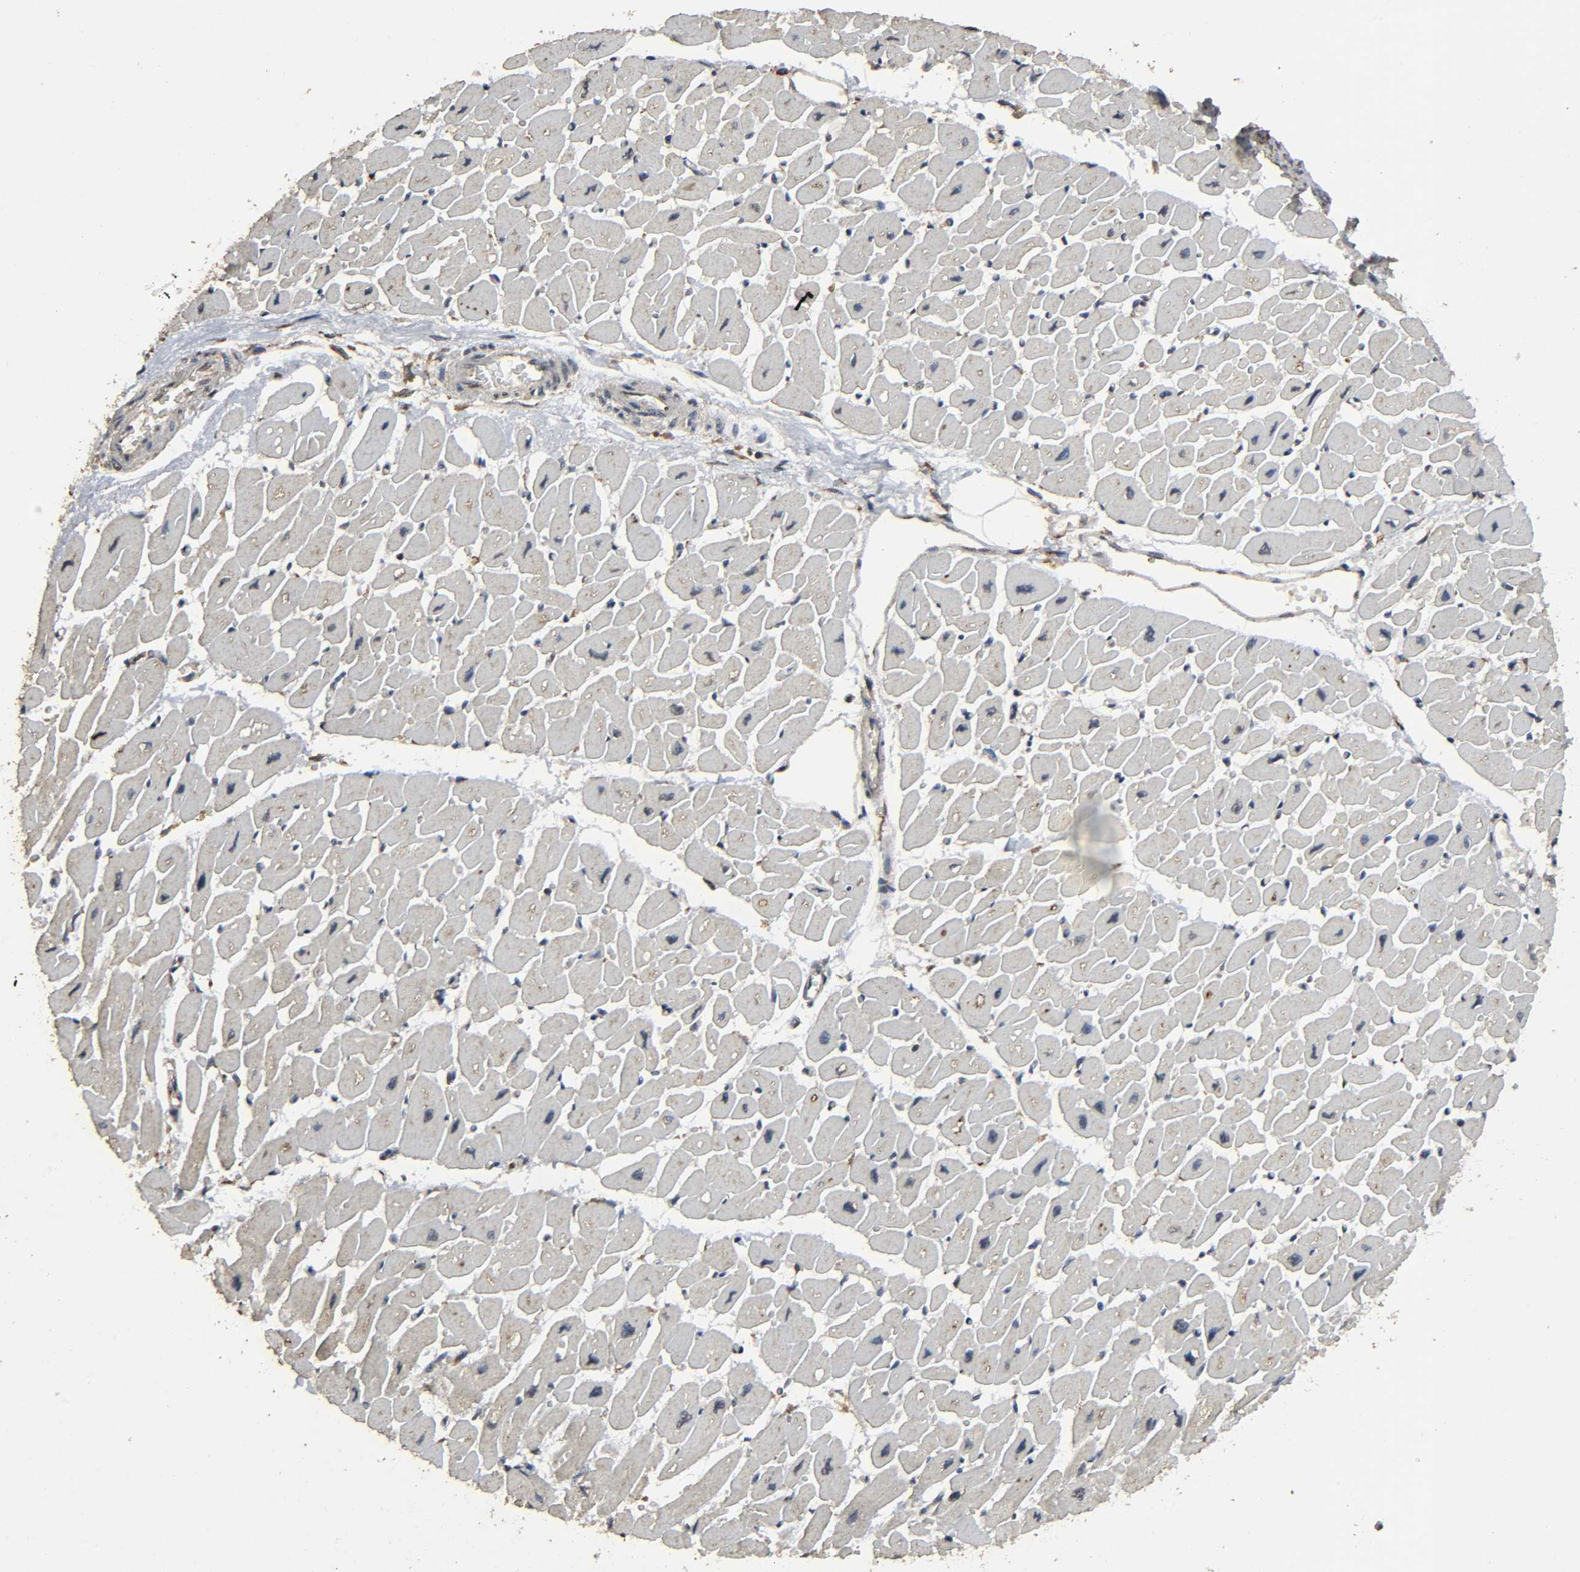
{"staining": {"intensity": "weak", "quantity": "<25%", "location": "cytoplasmic/membranous"}, "tissue": "heart muscle", "cell_type": "Cardiomyocytes", "image_type": "normal", "snomed": [{"axis": "morphology", "description": "Normal tissue, NOS"}, {"axis": "topography", "description": "Heart"}], "caption": "High power microscopy photomicrograph of an immunohistochemistry image of benign heart muscle, revealing no significant staining in cardiomyocytes. (Immunohistochemistry (ihc), brightfield microscopy, high magnification).", "gene": "DDX6", "patient": {"sex": "female", "age": 54}}